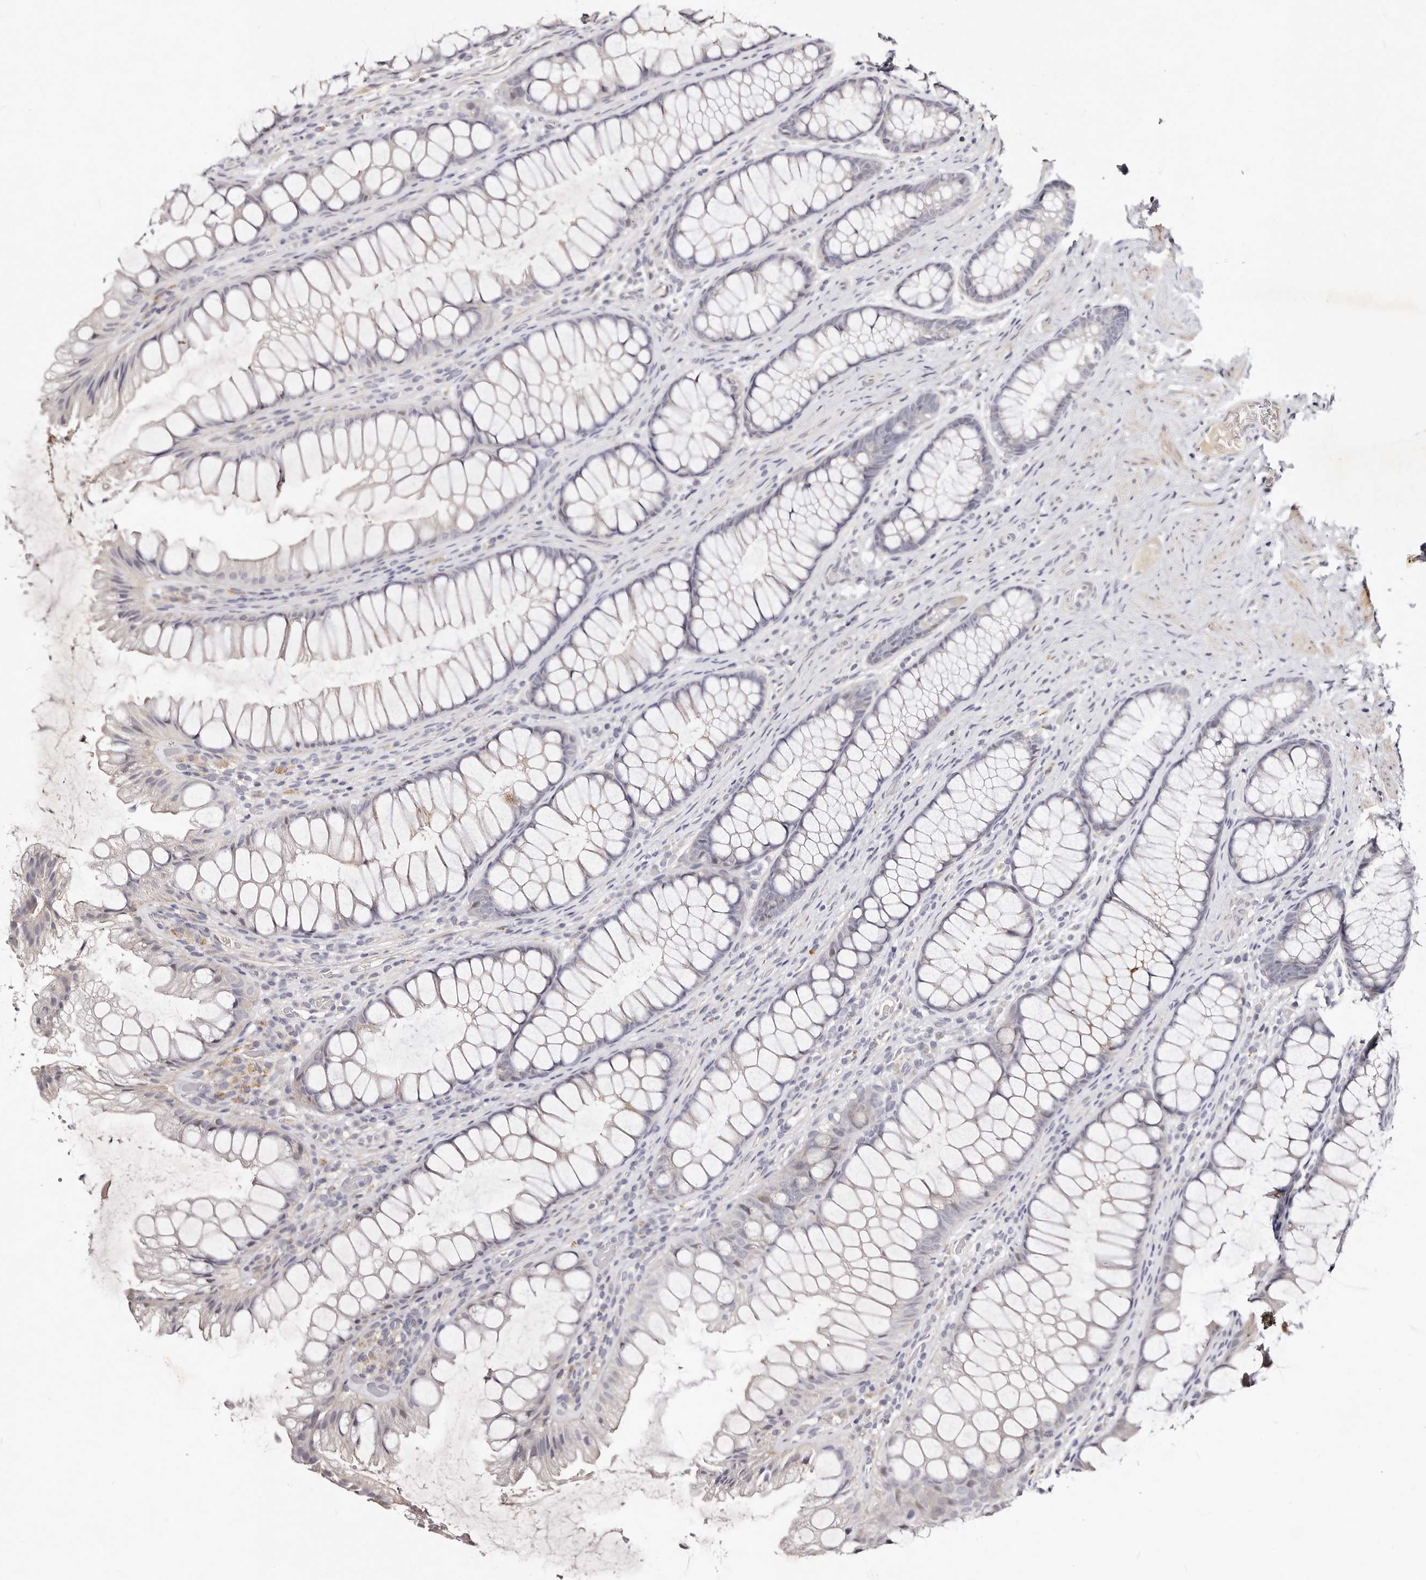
{"staining": {"intensity": "negative", "quantity": "none", "location": "none"}, "tissue": "colon", "cell_type": "Endothelial cells", "image_type": "normal", "snomed": [{"axis": "morphology", "description": "Normal tissue, NOS"}, {"axis": "topography", "description": "Colon"}], "caption": "Endothelial cells show no significant staining in normal colon. (DAB IHC, high magnification).", "gene": "MRPS33", "patient": {"sex": "female", "age": 62}}